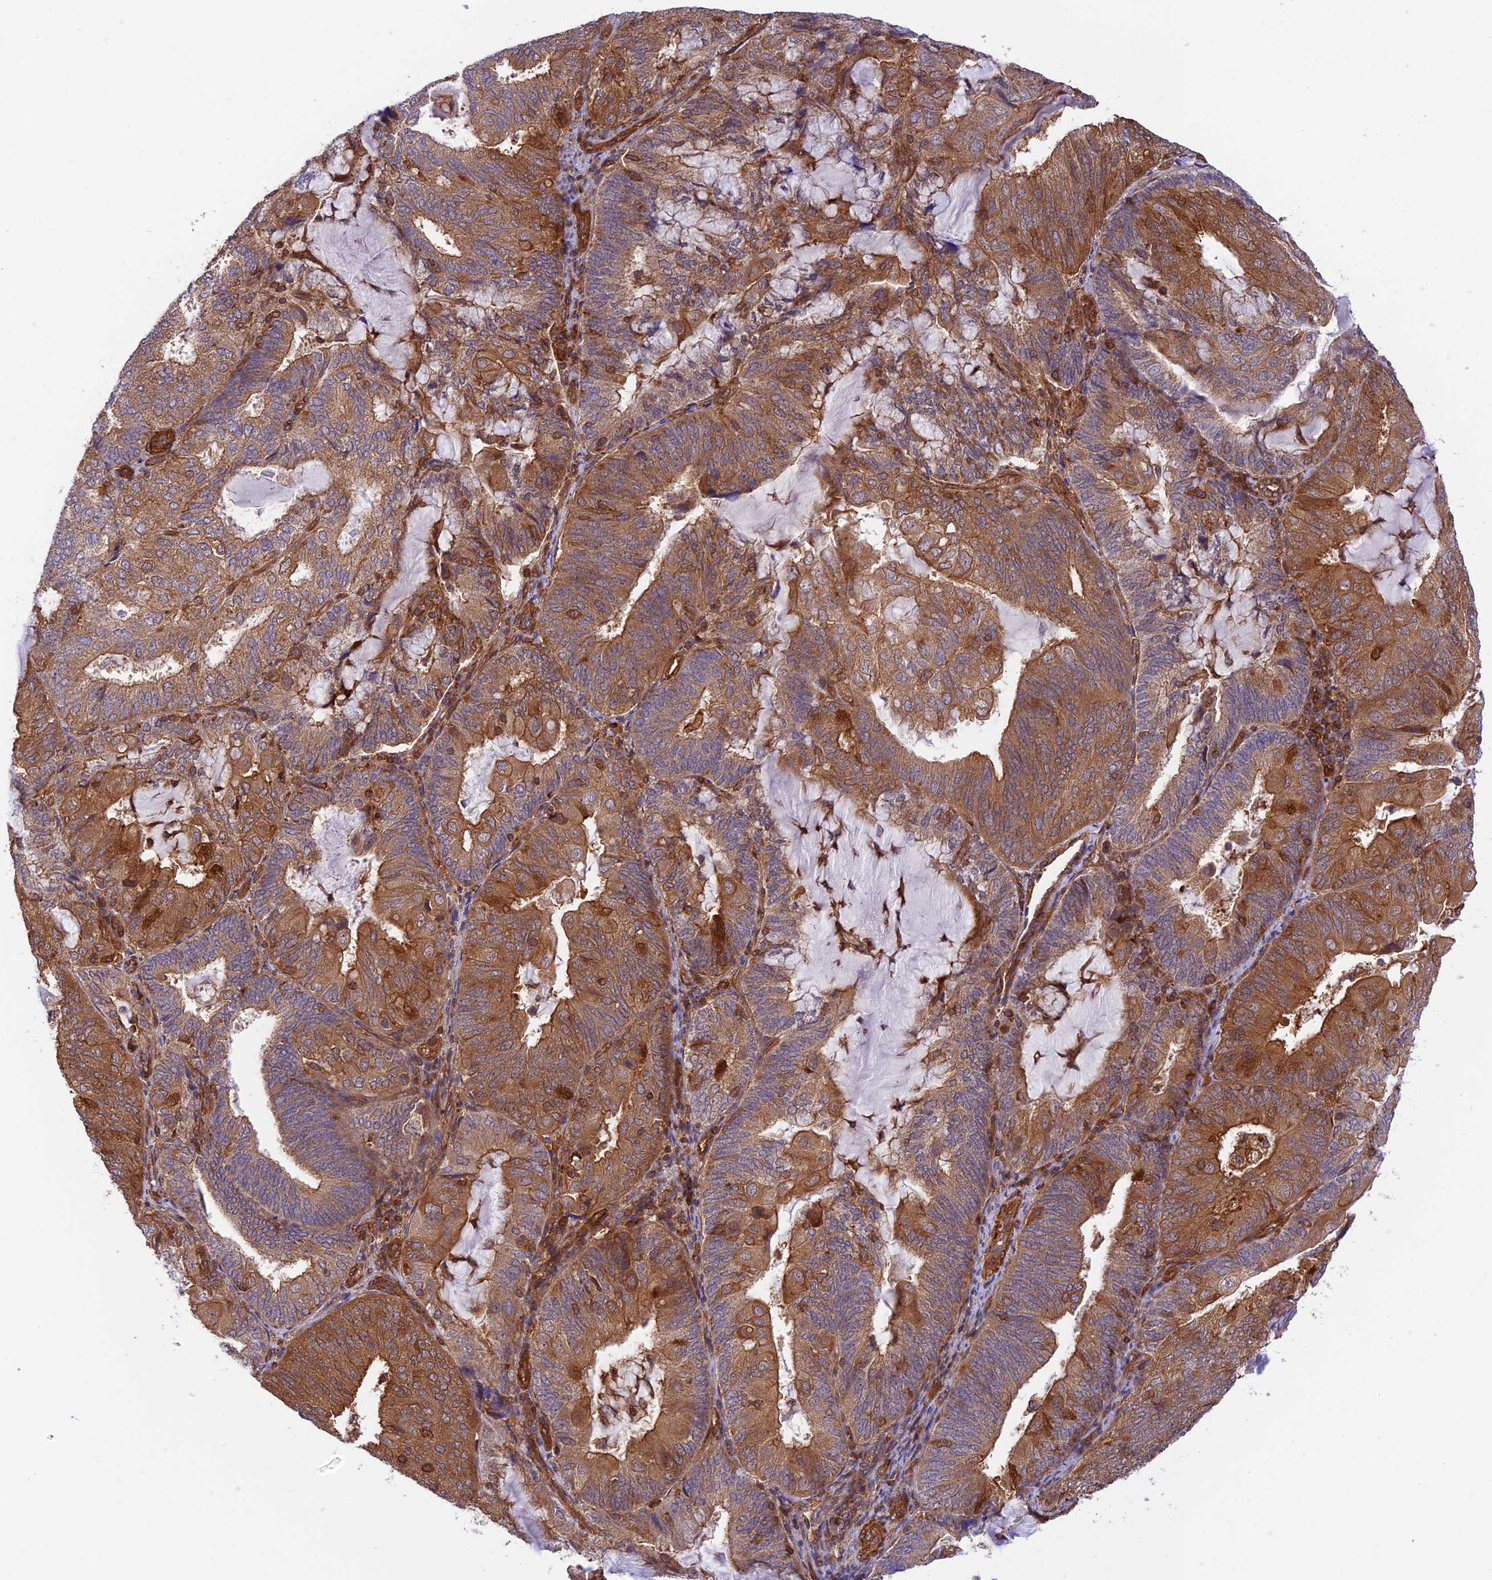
{"staining": {"intensity": "strong", "quantity": ">75%", "location": "cytoplasmic/membranous"}, "tissue": "endometrial cancer", "cell_type": "Tumor cells", "image_type": "cancer", "snomed": [{"axis": "morphology", "description": "Adenocarcinoma, NOS"}, {"axis": "topography", "description": "Endometrium"}], "caption": "Protein analysis of endometrial adenocarcinoma tissue demonstrates strong cytoplasmic/membranous positivity in about >75% of tumor cells.", "gene": "EVI5L", "patient": {"sex": "female", "age": 81}}